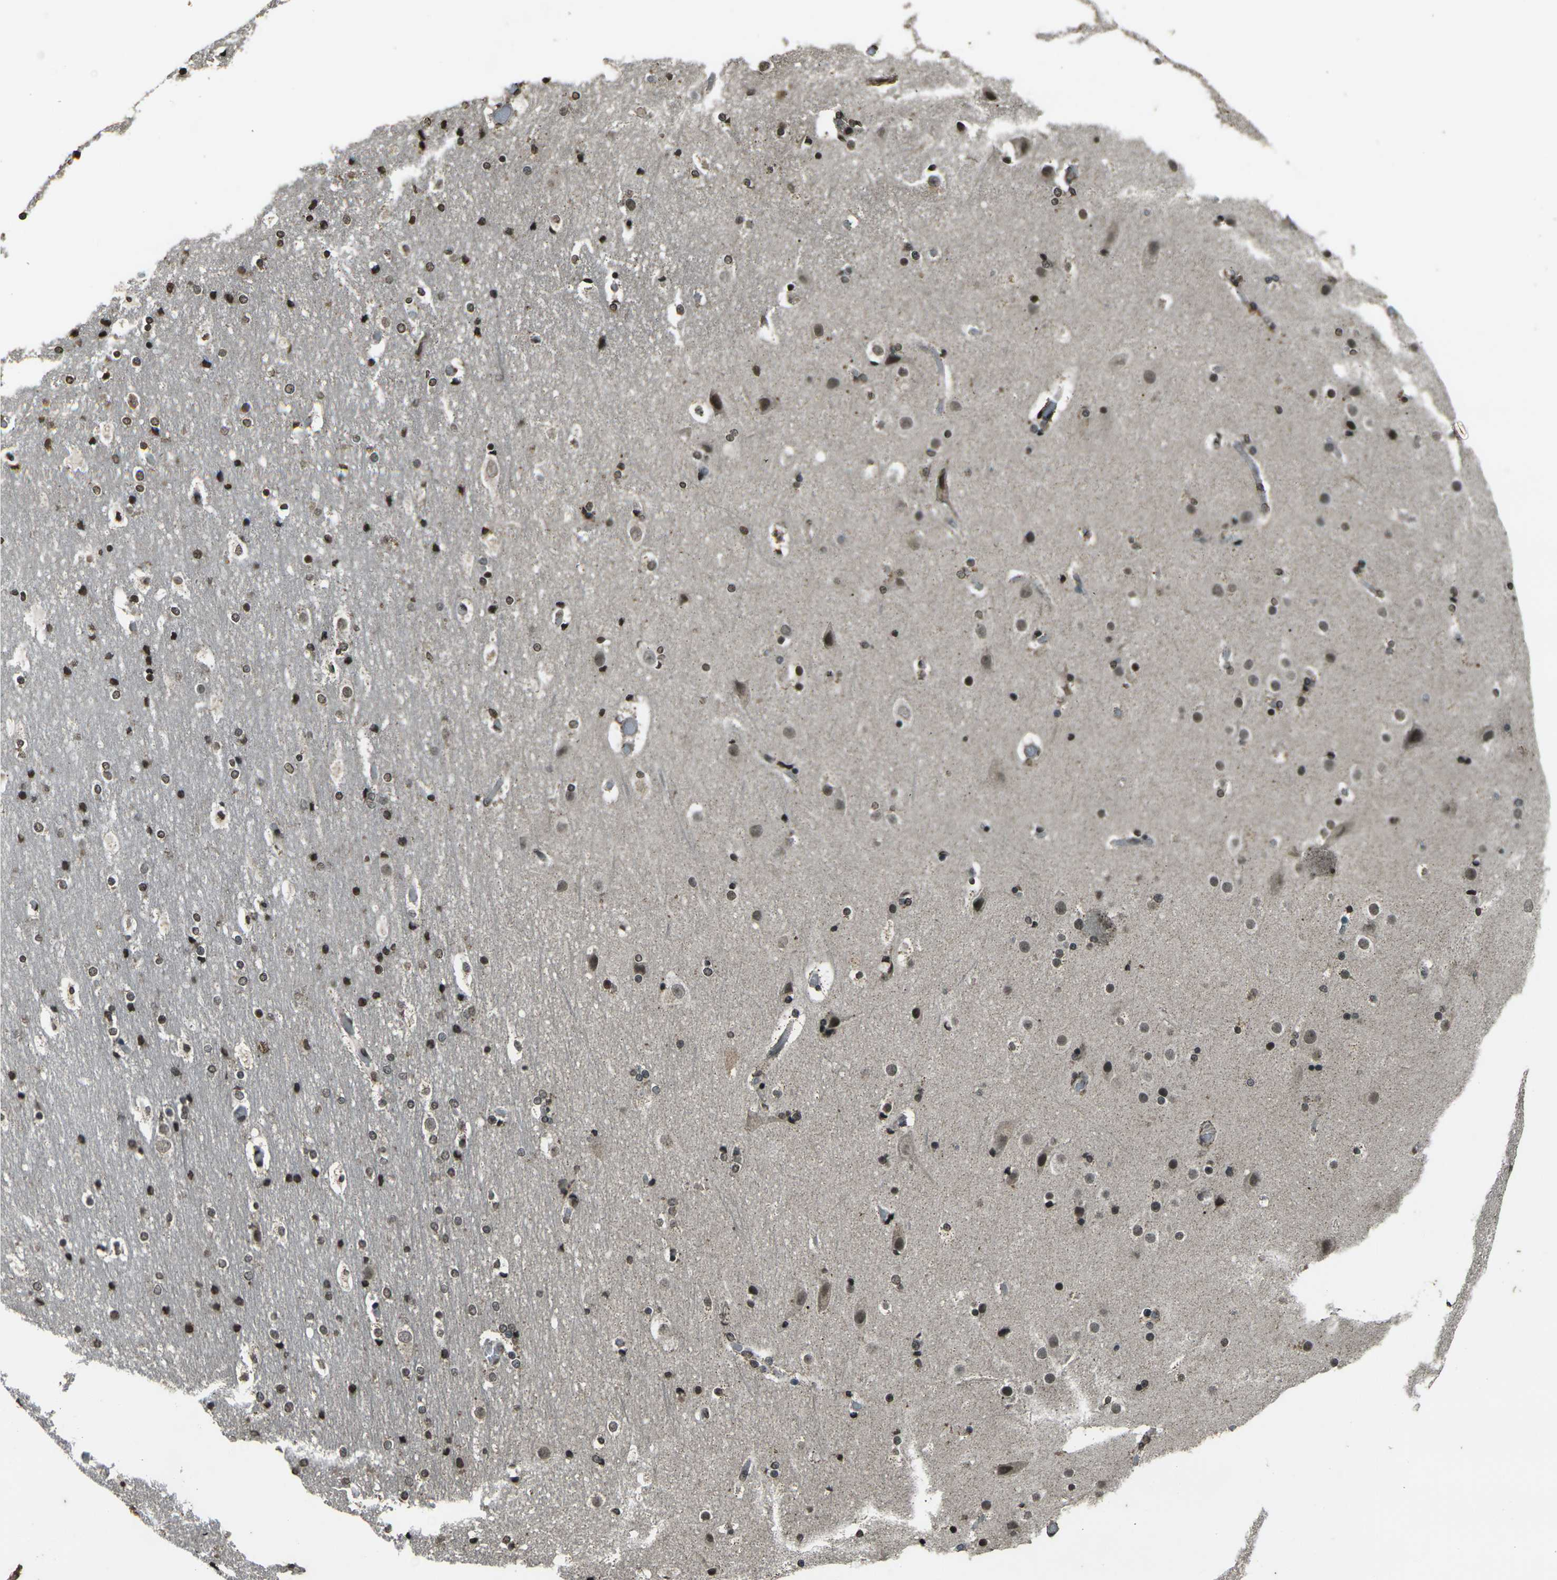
{"staining": {"intensity": "moderate", "quantity": ">75%", "location": "nuclear"}, "tissue": "cerebral cortex", "cell_type": "Endothelial cells", "image_type": "normal", "snomed": [{"axis": "morphology", "description": "Normal tissue, NOS"}, {"axis": "topography", "description": "Cerebral cortex"}], "caption": "Unremarkable cerebral cortex exhibits moderate nuclear positivity in approximately >75% of endothelial cells, visualized by immunohistochemistry.", "gene": "PRPF8", "patient": {"sex": "male", "age": 57}}